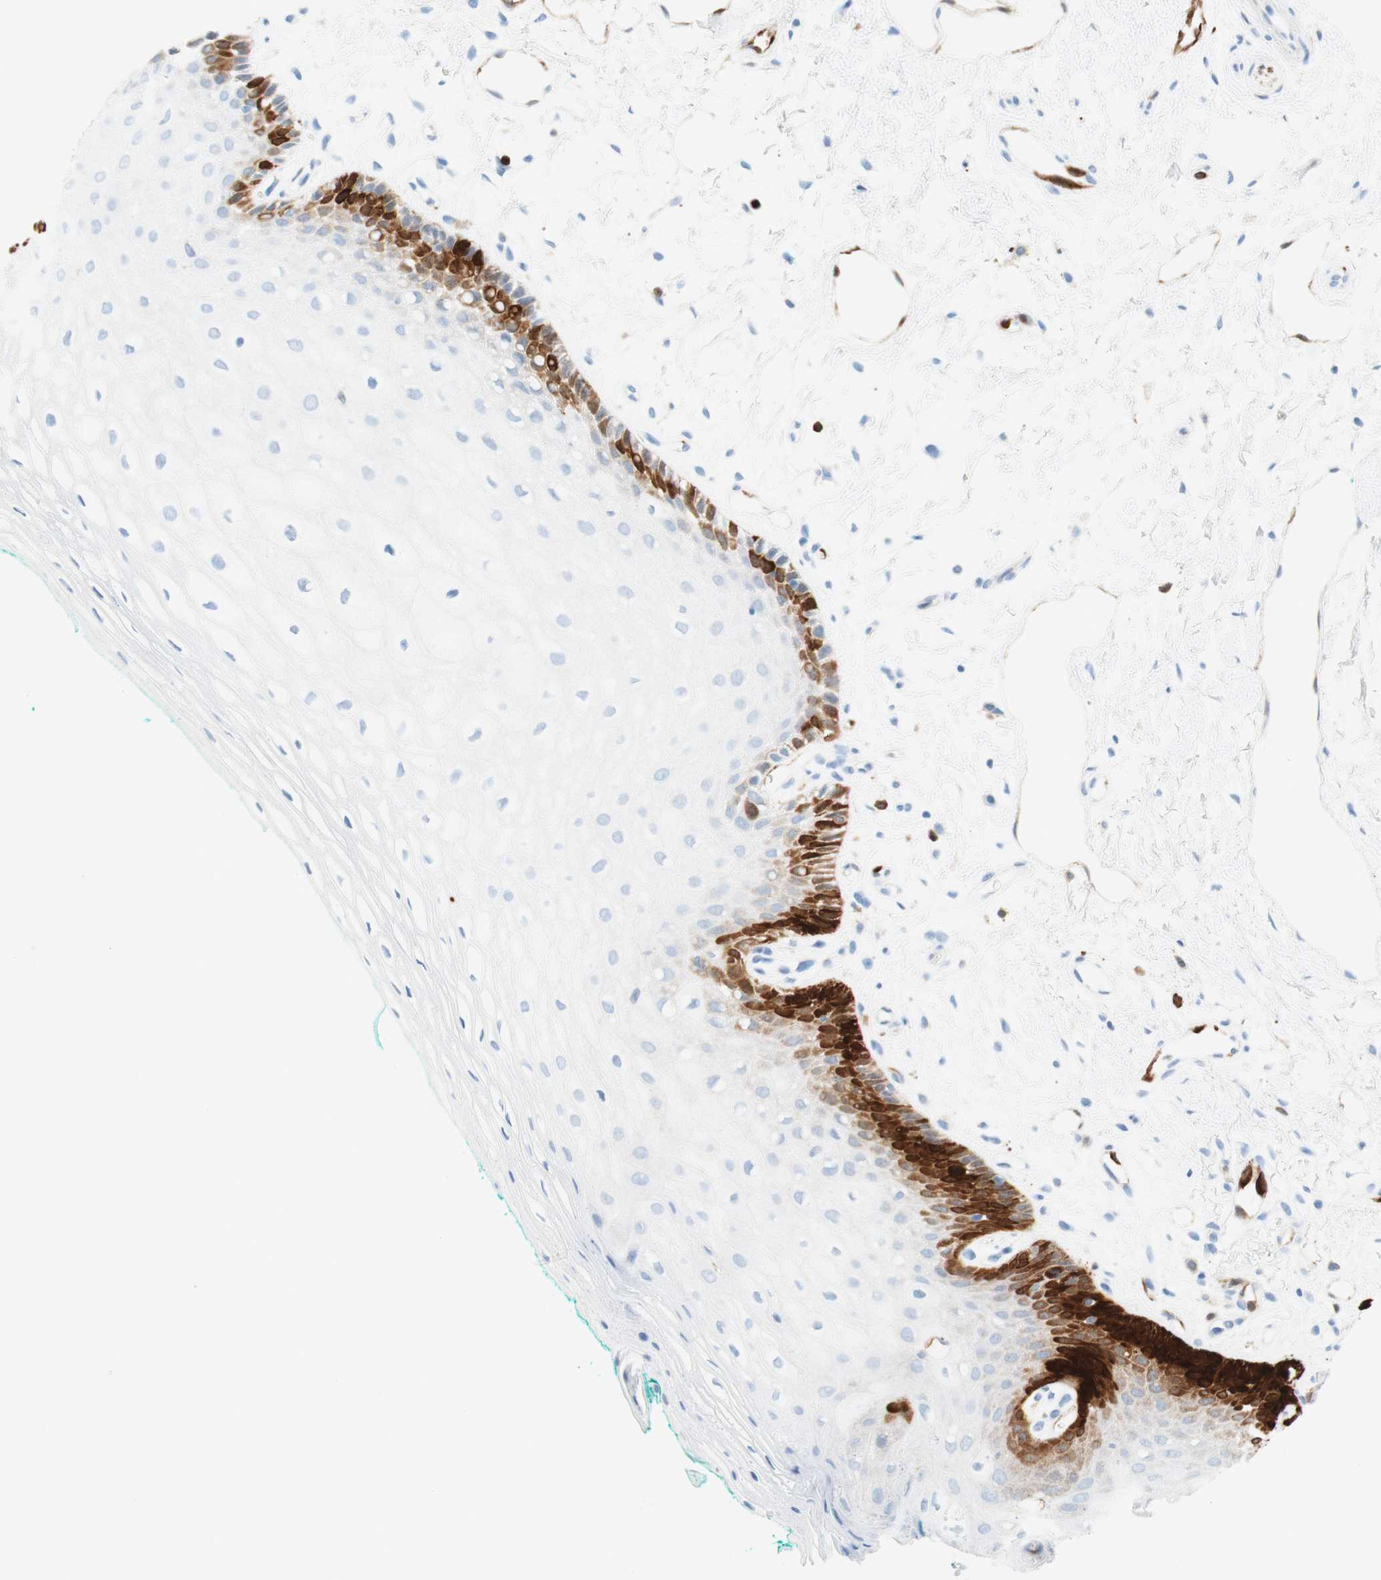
{"staining": {"intensity": "strong", "quantity": "<25%", "location": "cytoplasmic/membranous"}, "tissue": "oral mucosa", "cell_type": "Squamous epithelial cells", "image_type": "normal", "snomed": [{"axis": "morphology", "description": "Normal tissue, NOS"}, {"axis": "topography", "description": "Skeletal muscle"}, {"axis": "topography", "description": "Oral tissue"}, {"axis": "topography", "description": "Peripheral nerve tissue"}], "caption": "Strong cytoplasmic/membranous staining for a protein is present in about <25% of squamous epithelial cells of unremarkable oral mucosa using immunohistochemistry.", "gene": "STMN1", "patient": {"sex": "female", "age": 84}}